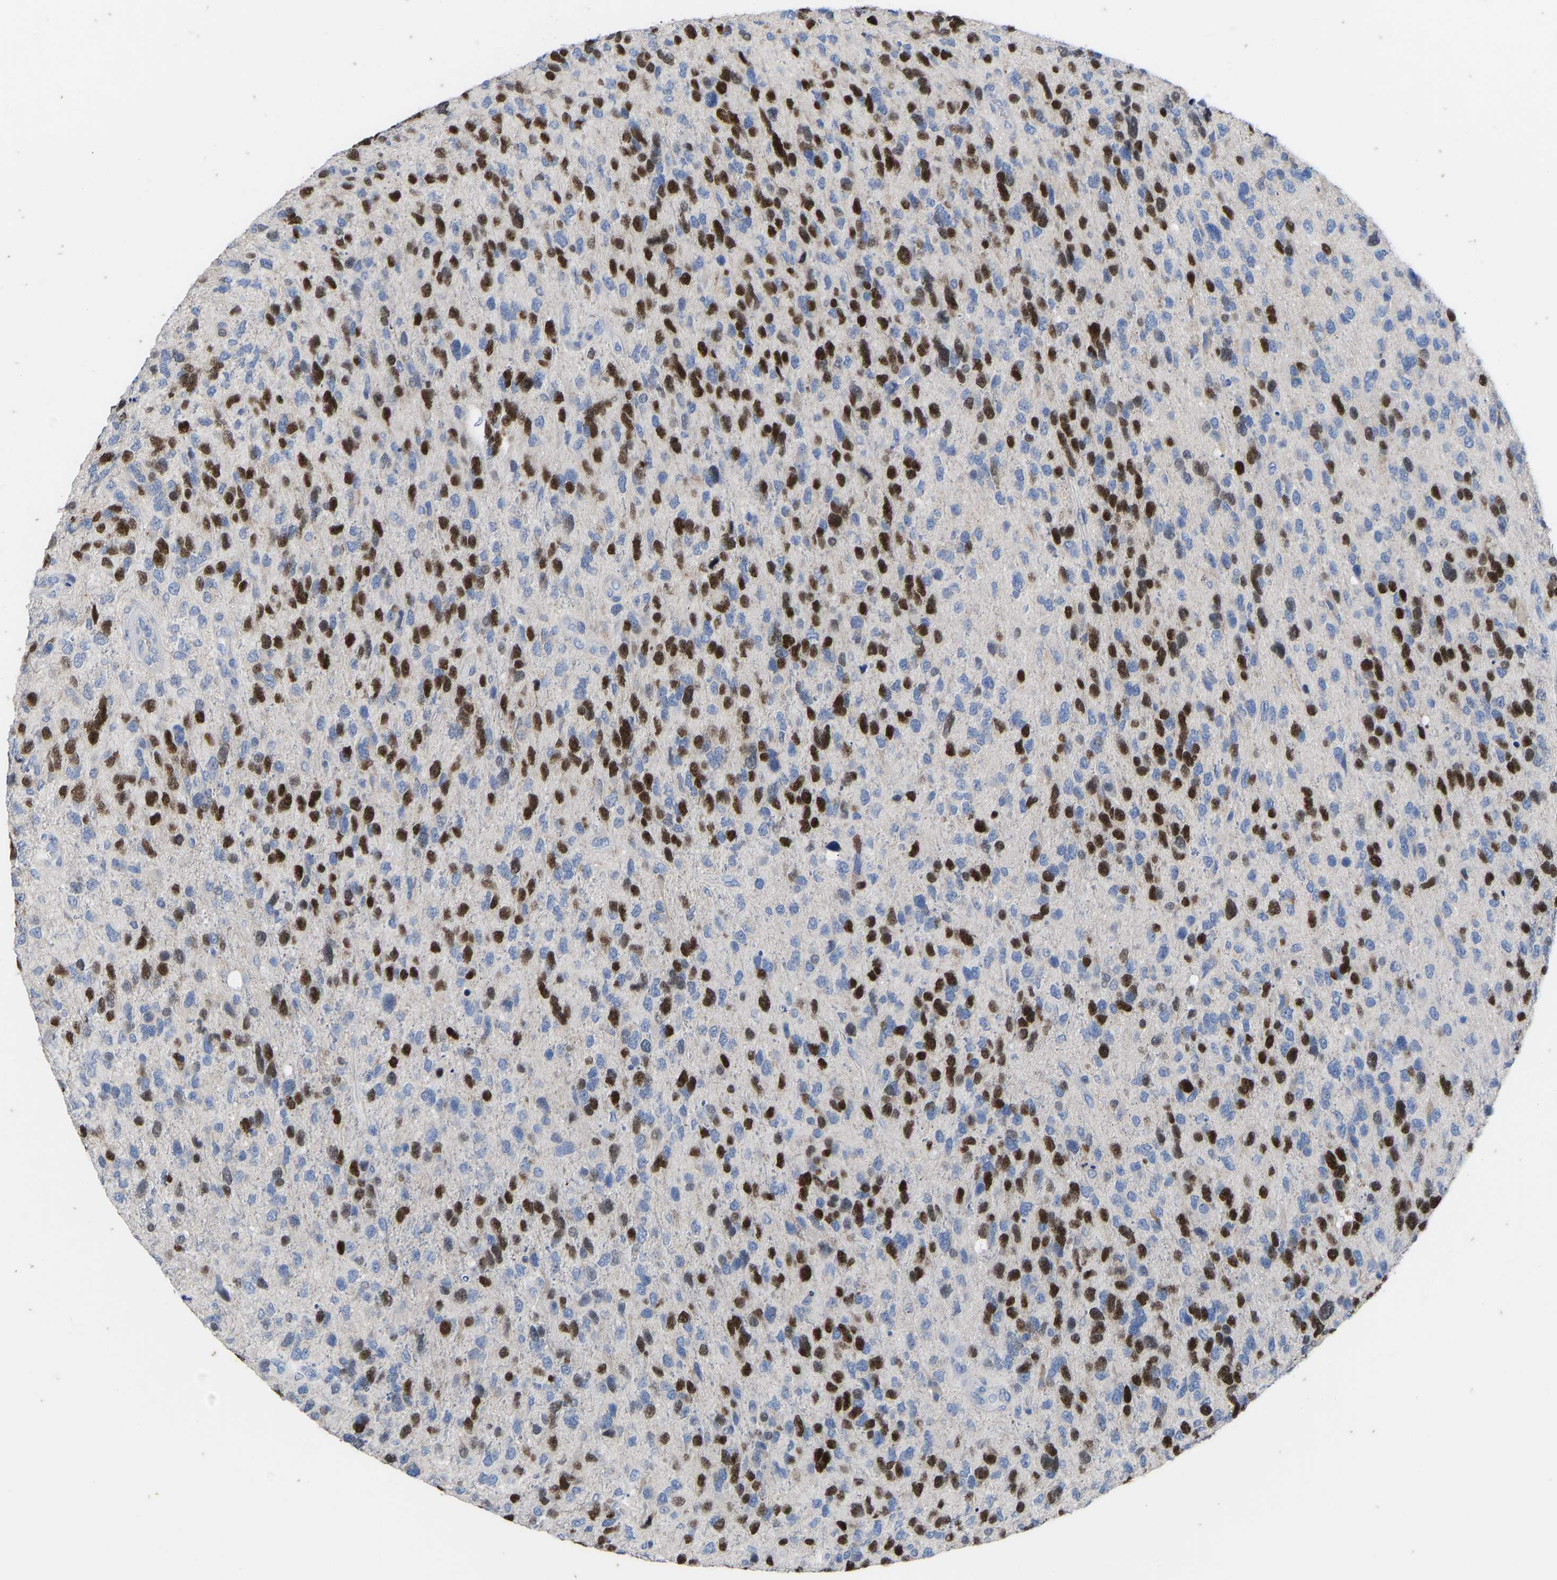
{"staining": {"intensity": "strong", "quantity": "25%-75%", "location": "nuclear"}, "tissue": "glioma", "cell_type": "Tumor cells", "image_type": "cancer", "snomed": [{"axis": "morphology", "description": "Glioma, malignant, High grade"}, {"axis": "topography", "description": "Brain"}], "caption": "Protein expression analysis of high-grade glioma (malignant) reveals strong nuclear positivity in about 25%-75% of tumor cells. (Brightfield microscopy of DAB IHC at high magnification).", "gene": "OLIG2", "patient": {"sex": "female", "age": 58}}